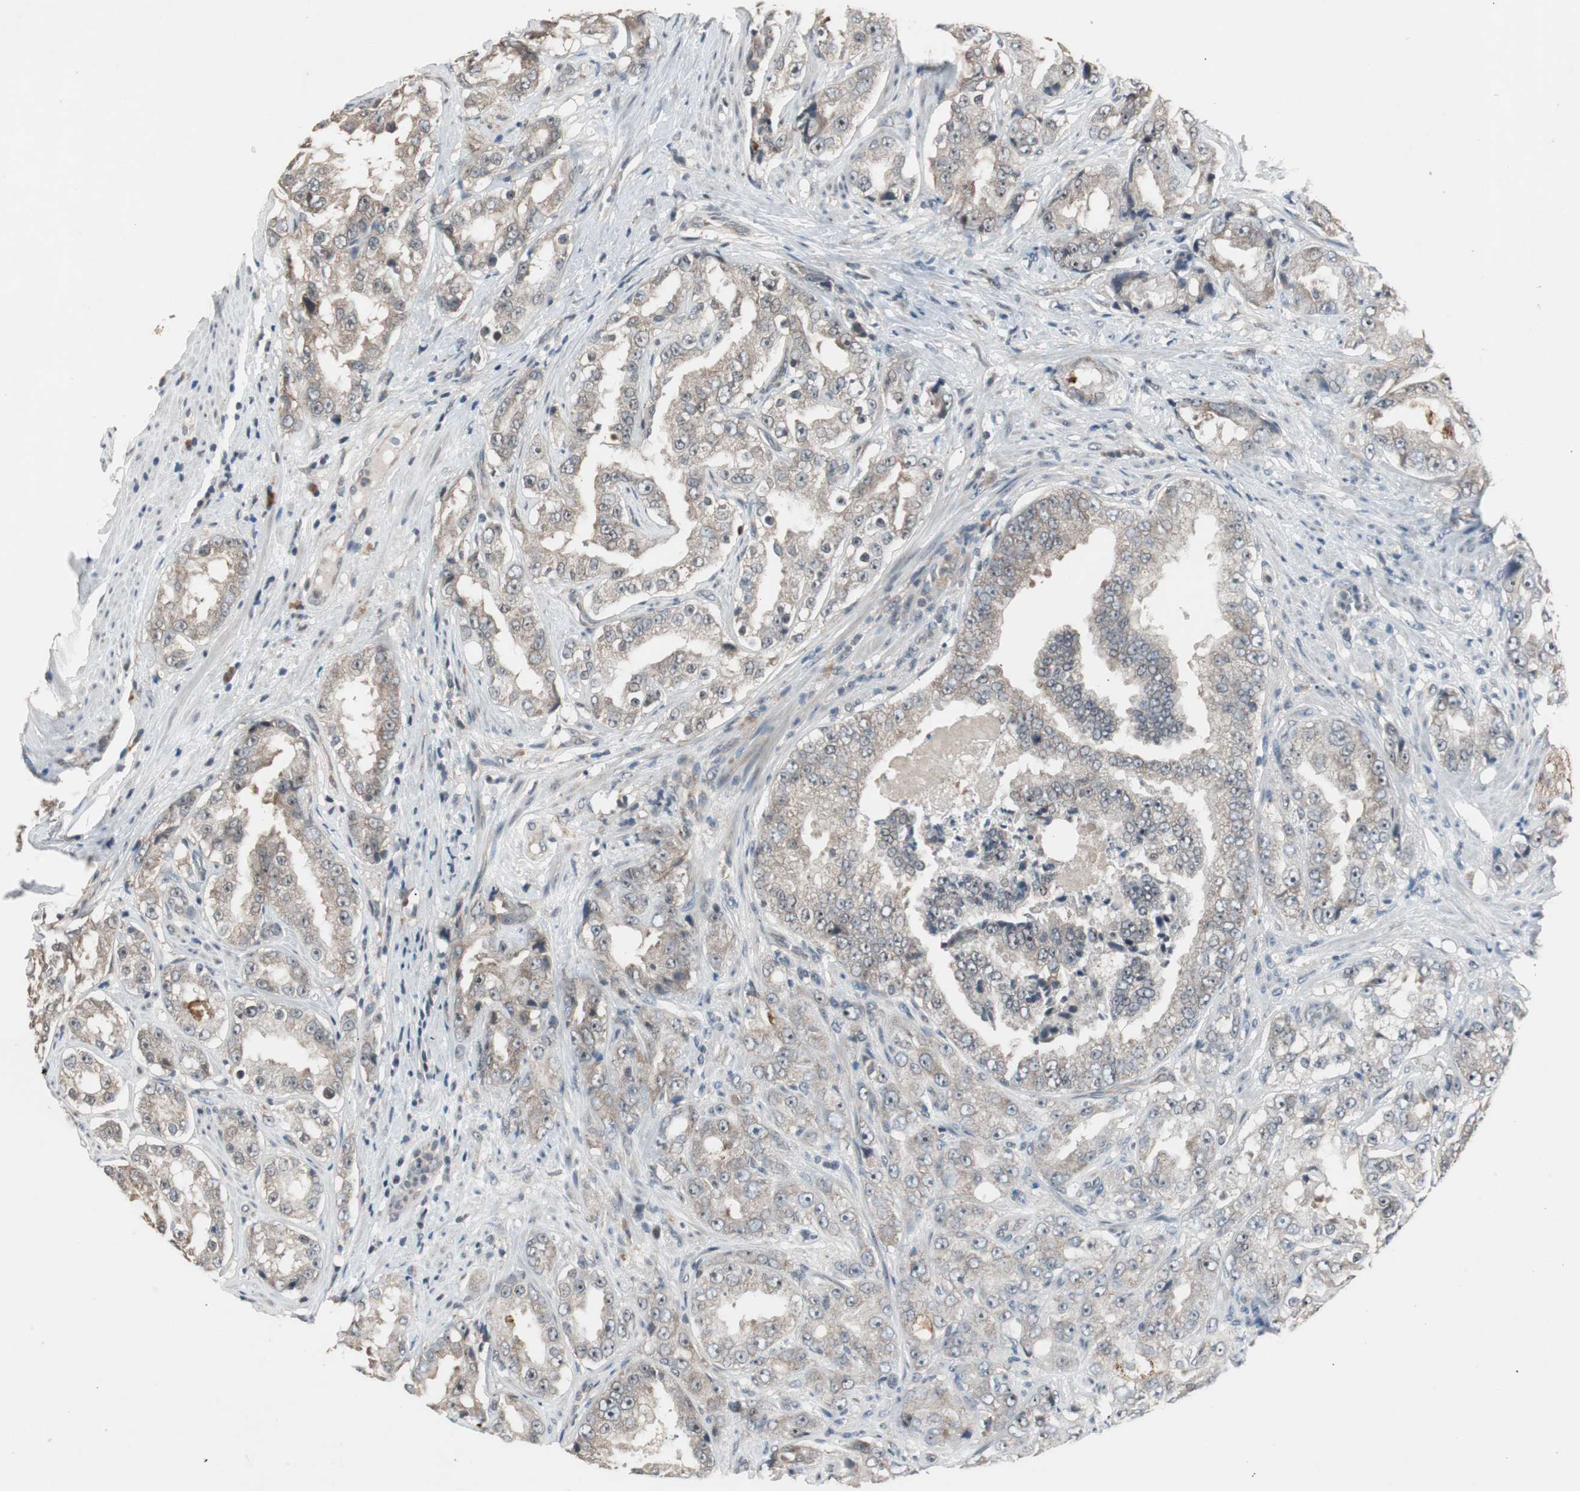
{"staining": {"intensity": "weak", "quantity": ">75%", "location": "cytoplasmic/membranous"}, "tissue": "prostate cancer", "cell_type": "Tumor cells", "image_type": "cancer", "snomed": [{"axis": "morphology", "description": "Adenocarcinoma, High grade"}, {"axis": "topography", "description": "Prostate"}], "caption": "Immunohistochemical staining of prostate cancer exhibits weak cytoplasmic/membranous protein positivity in approximately >75% of tumor cells. The staining was performed using DAB, with brown indicating positive protein expression. Nuclei are stained blue with hematoxylin.", "gene": "ZMPSTE24", "patient": {"sex": "male", "age": 73}}